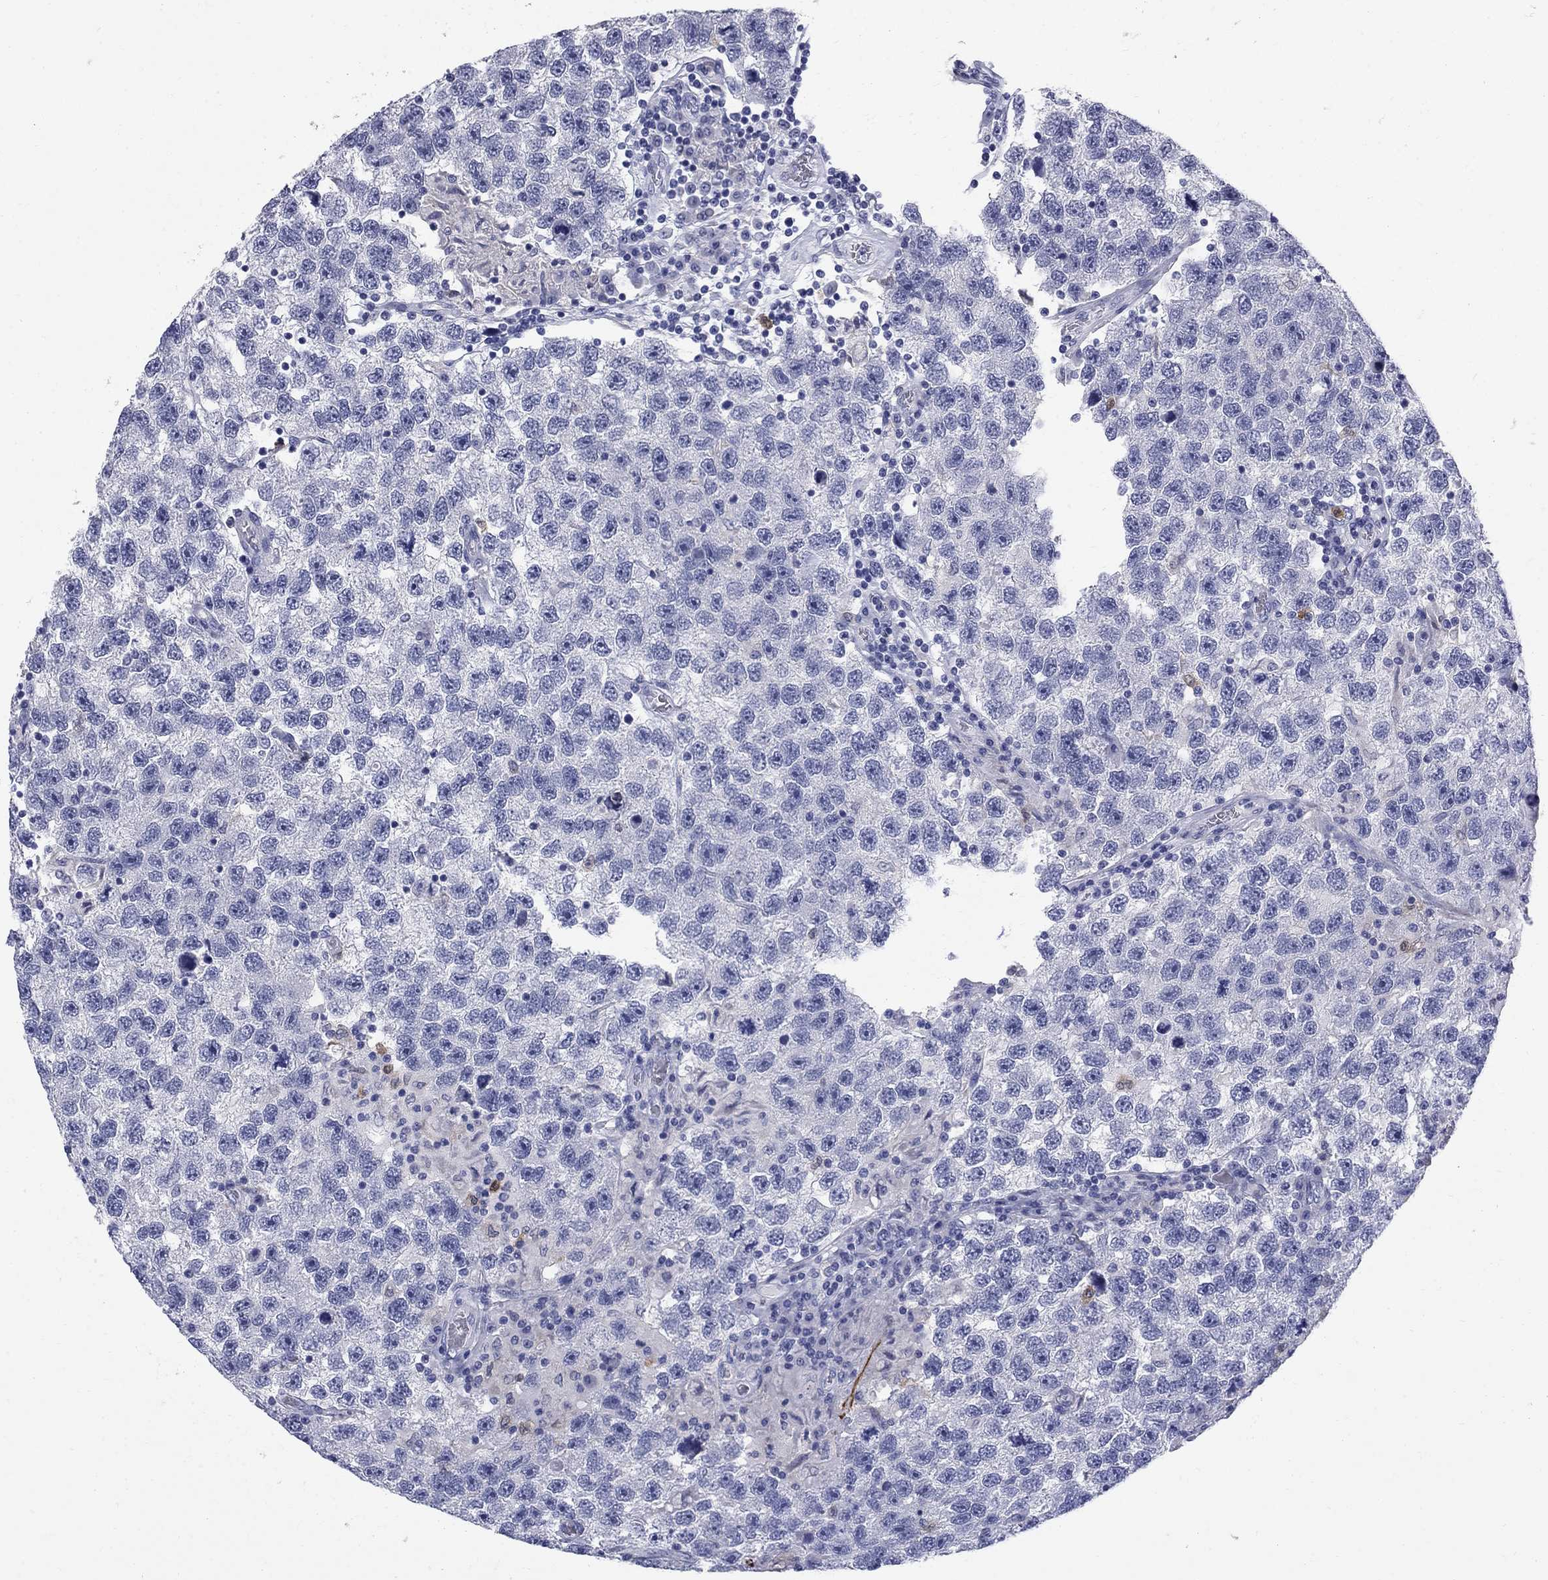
{"staining": {"intensity": "negative", "quantity": "none", "location": "none"}, "tissue": "testis cancer", "cell_type": "Tumor cells", "image_type": "cancer", "snomed": [{"axis": "morphology", "description": "Seminoma, NOS"}, {"axis": "topography", "description": "Testis"}], "caption": "The photomicrograph exhibits no significant staining in tumor cells of seminoma (testis). Brightfield microscopy of immunohistochemistry stained with DAB (3,3'-diaminobenzidine) (brown) and hematoxylin (blue), captured at high magnification.", "gene": "SERPINB2", "patient": {"sex": "male", "age": 26}}